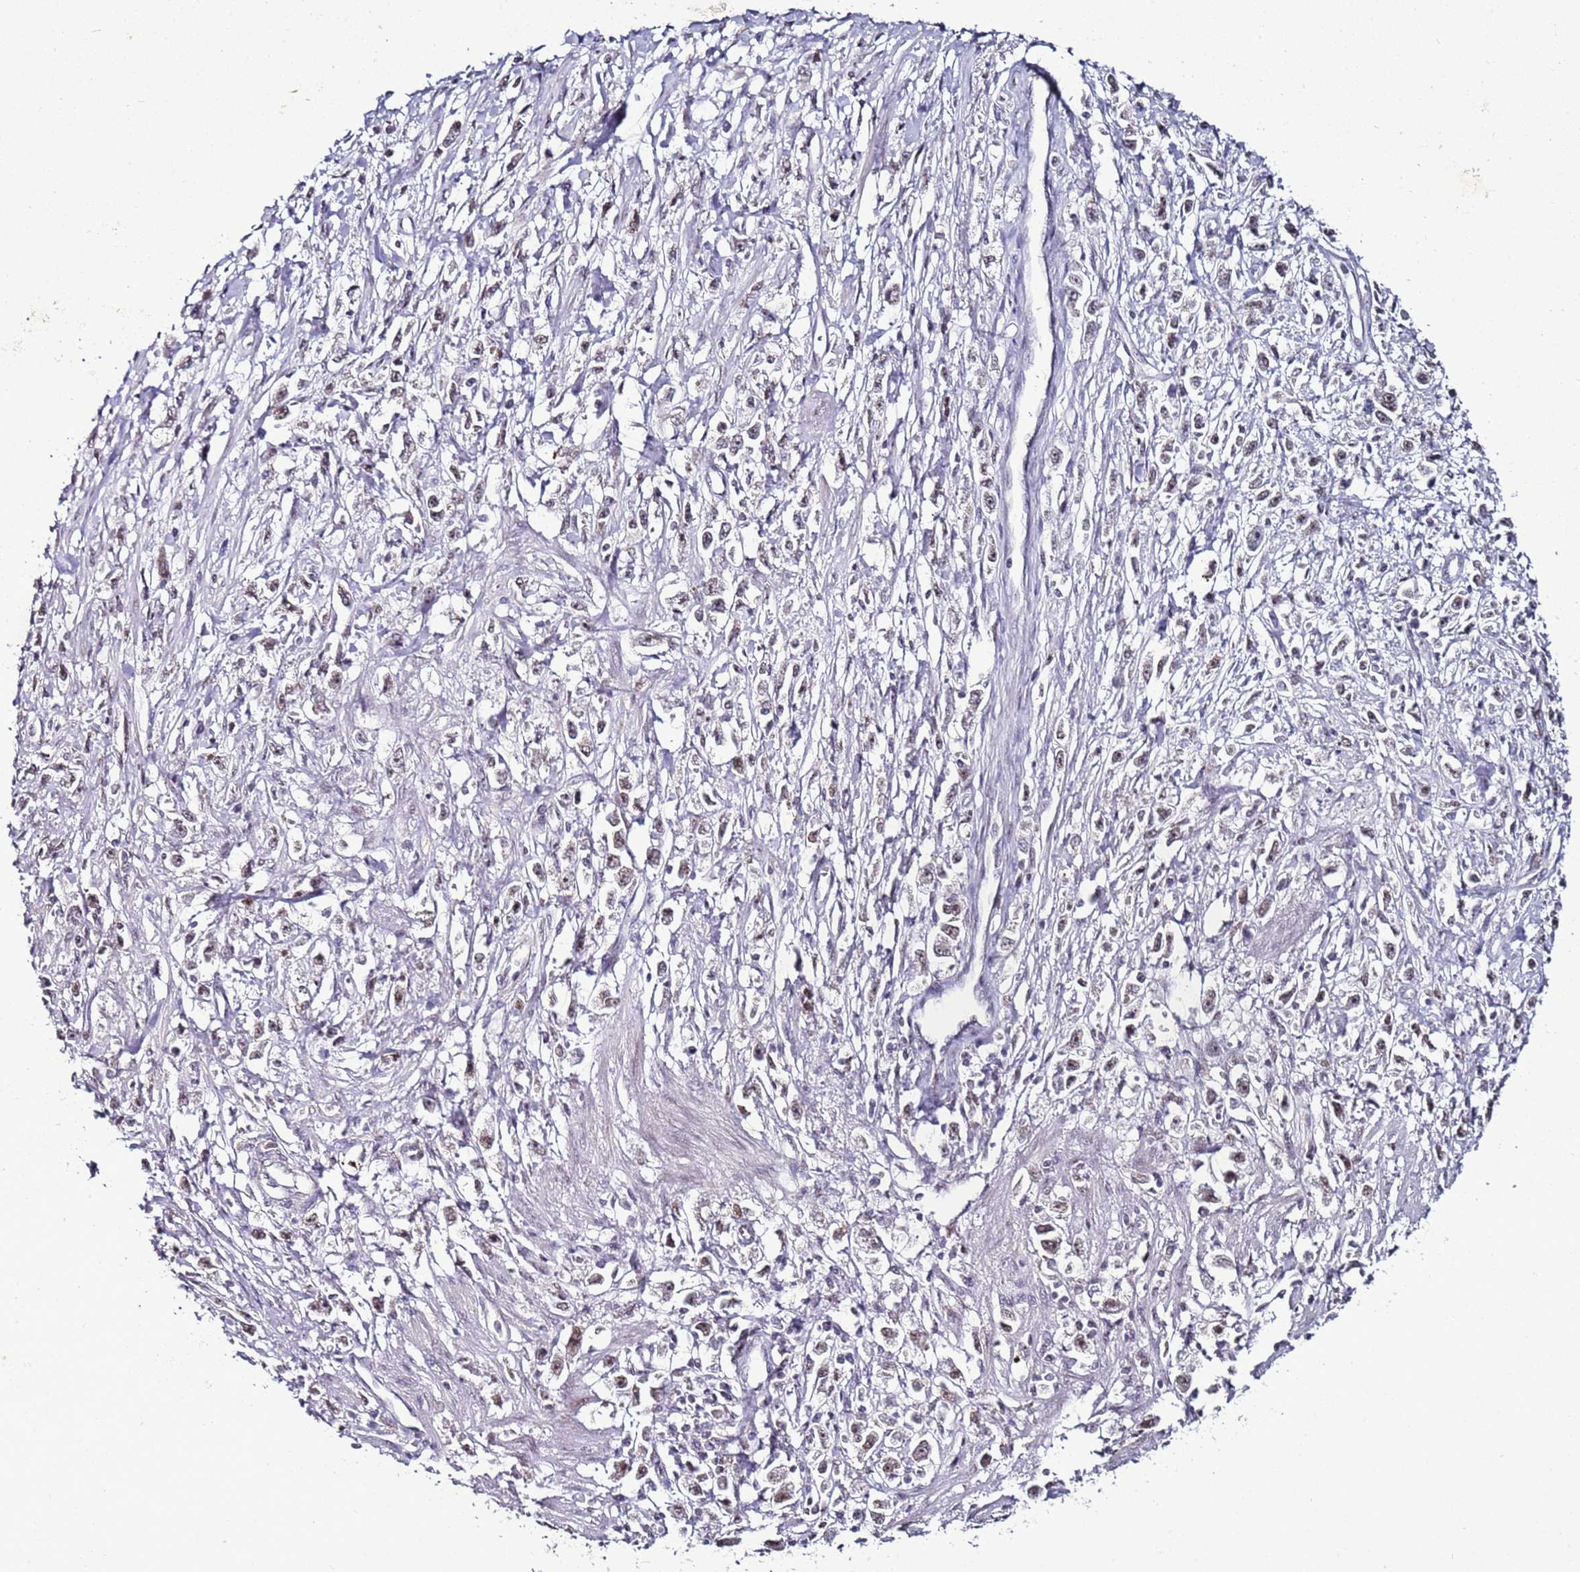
{"staining": {"intensity": "weak", "quantity": "25%-75%", "location": "nuclear"}, "tissue": "stomach cancer", "cell_type": "Tumor cells", "image_type": "cancer", "snomed": [{"axis": "morphology", "description": "Adenocarcinoma, NOS"}, {"axis": "topography", "description": "Stomach"}], "caption": "IHC photomicrograph of neoplastic tissue: stomach cancer (adenocarcinoma) stained using immunohistochemistry (IHC) exhibits low levels of weak protein expression localized specifically in the nuclear of tumor cells, appearing as a nuclear brown color.", "gene": "PSMA7", "patient": {"sex": "female", "age": 59}}